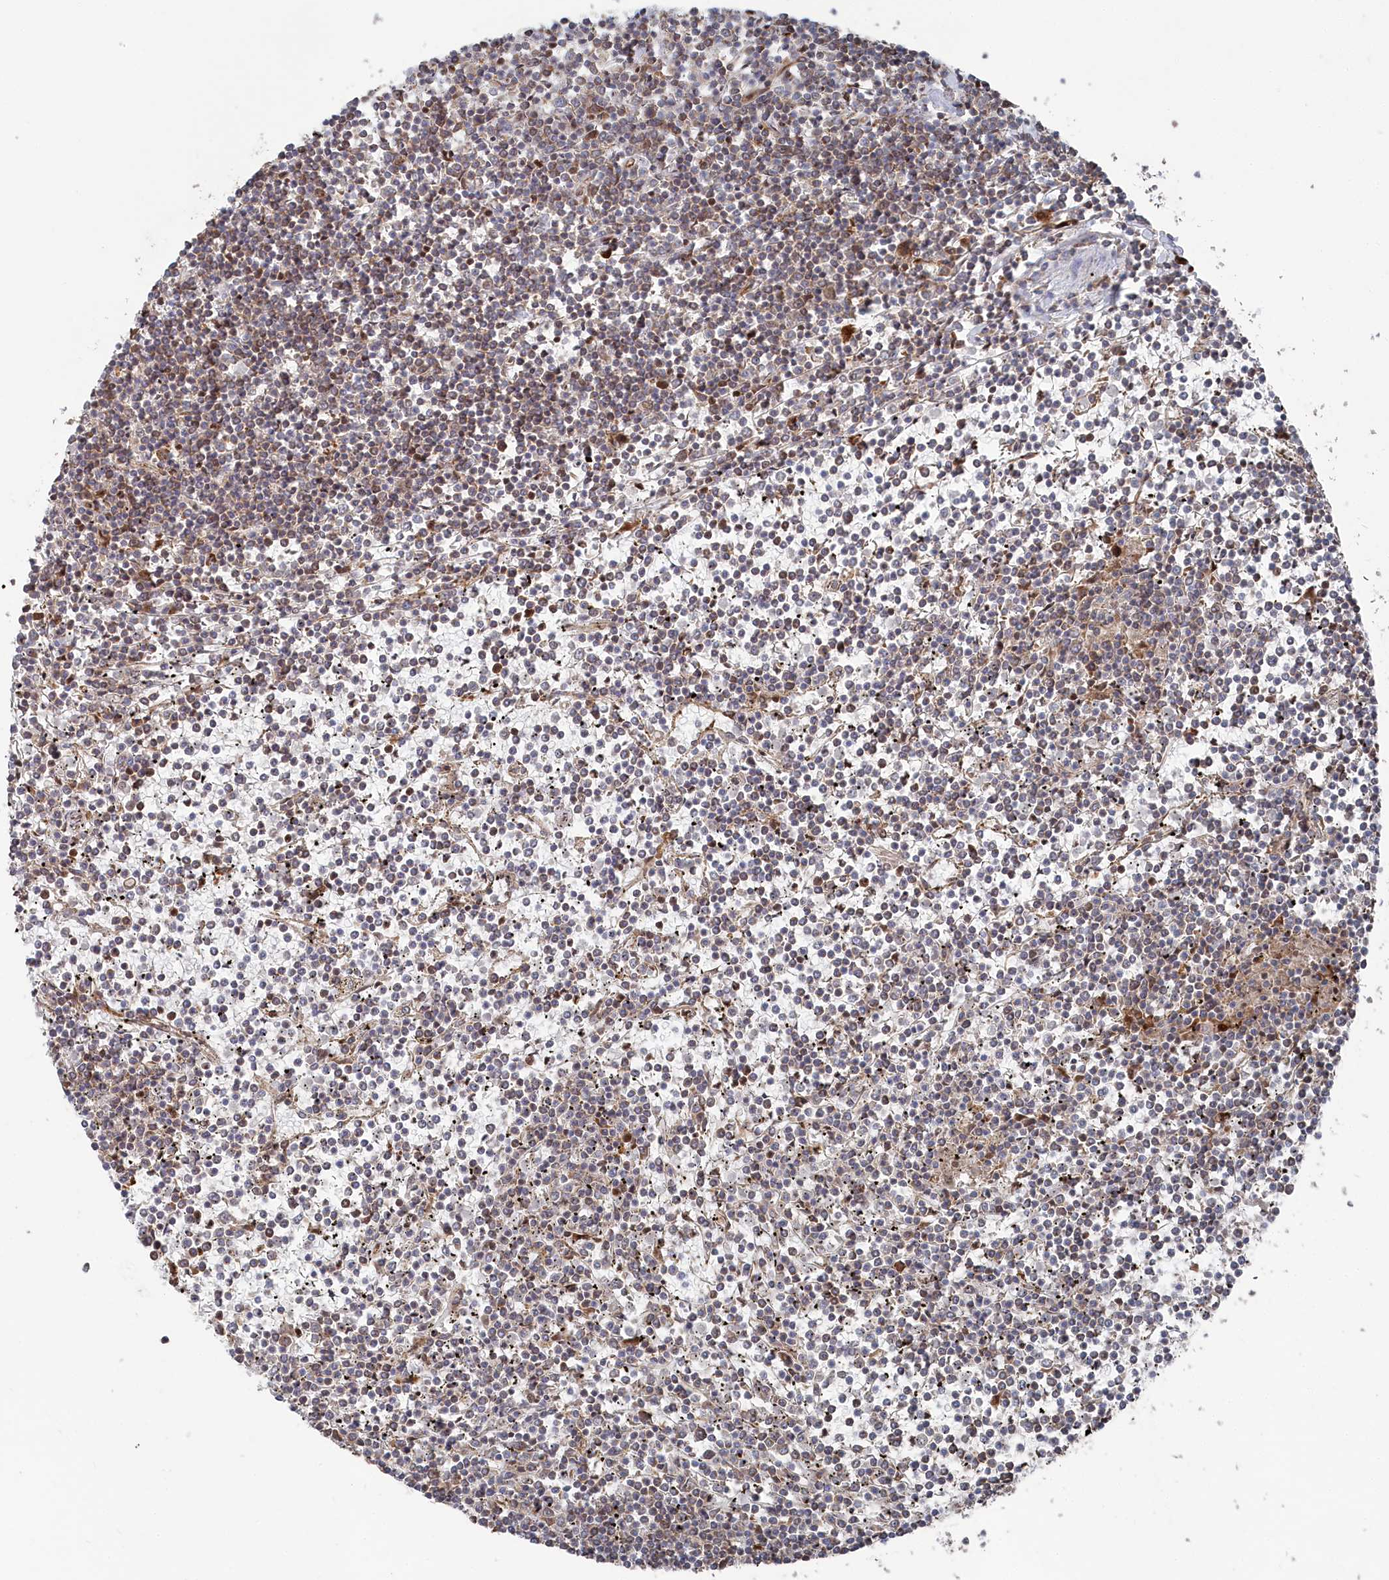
{"staining": {"intensity": "weak", "quantity": "25%-75%", "location": "cytoplasmic/membranous,nuclear"}, "tissue": "lymphoma", "cell_type": "Tumor cells", "image_type": "cancer", "snomed": [{"axis": "morphology", "description": "Malignant lymphoma, non-Hodgkin's type, Low grade"}, {"axis": "topography", "description": "Spleen"}], "caption": "This histopathology image displays IHC staining of human low-grade malignant lymphoma, non-Hodgkin's type, with low weak cytoplasmic/membranous and nuclear expression in approximately 25%-75% of tumor cells.", "gene": "POLR3A", "patient": {"sex": "female", "age": 19}}